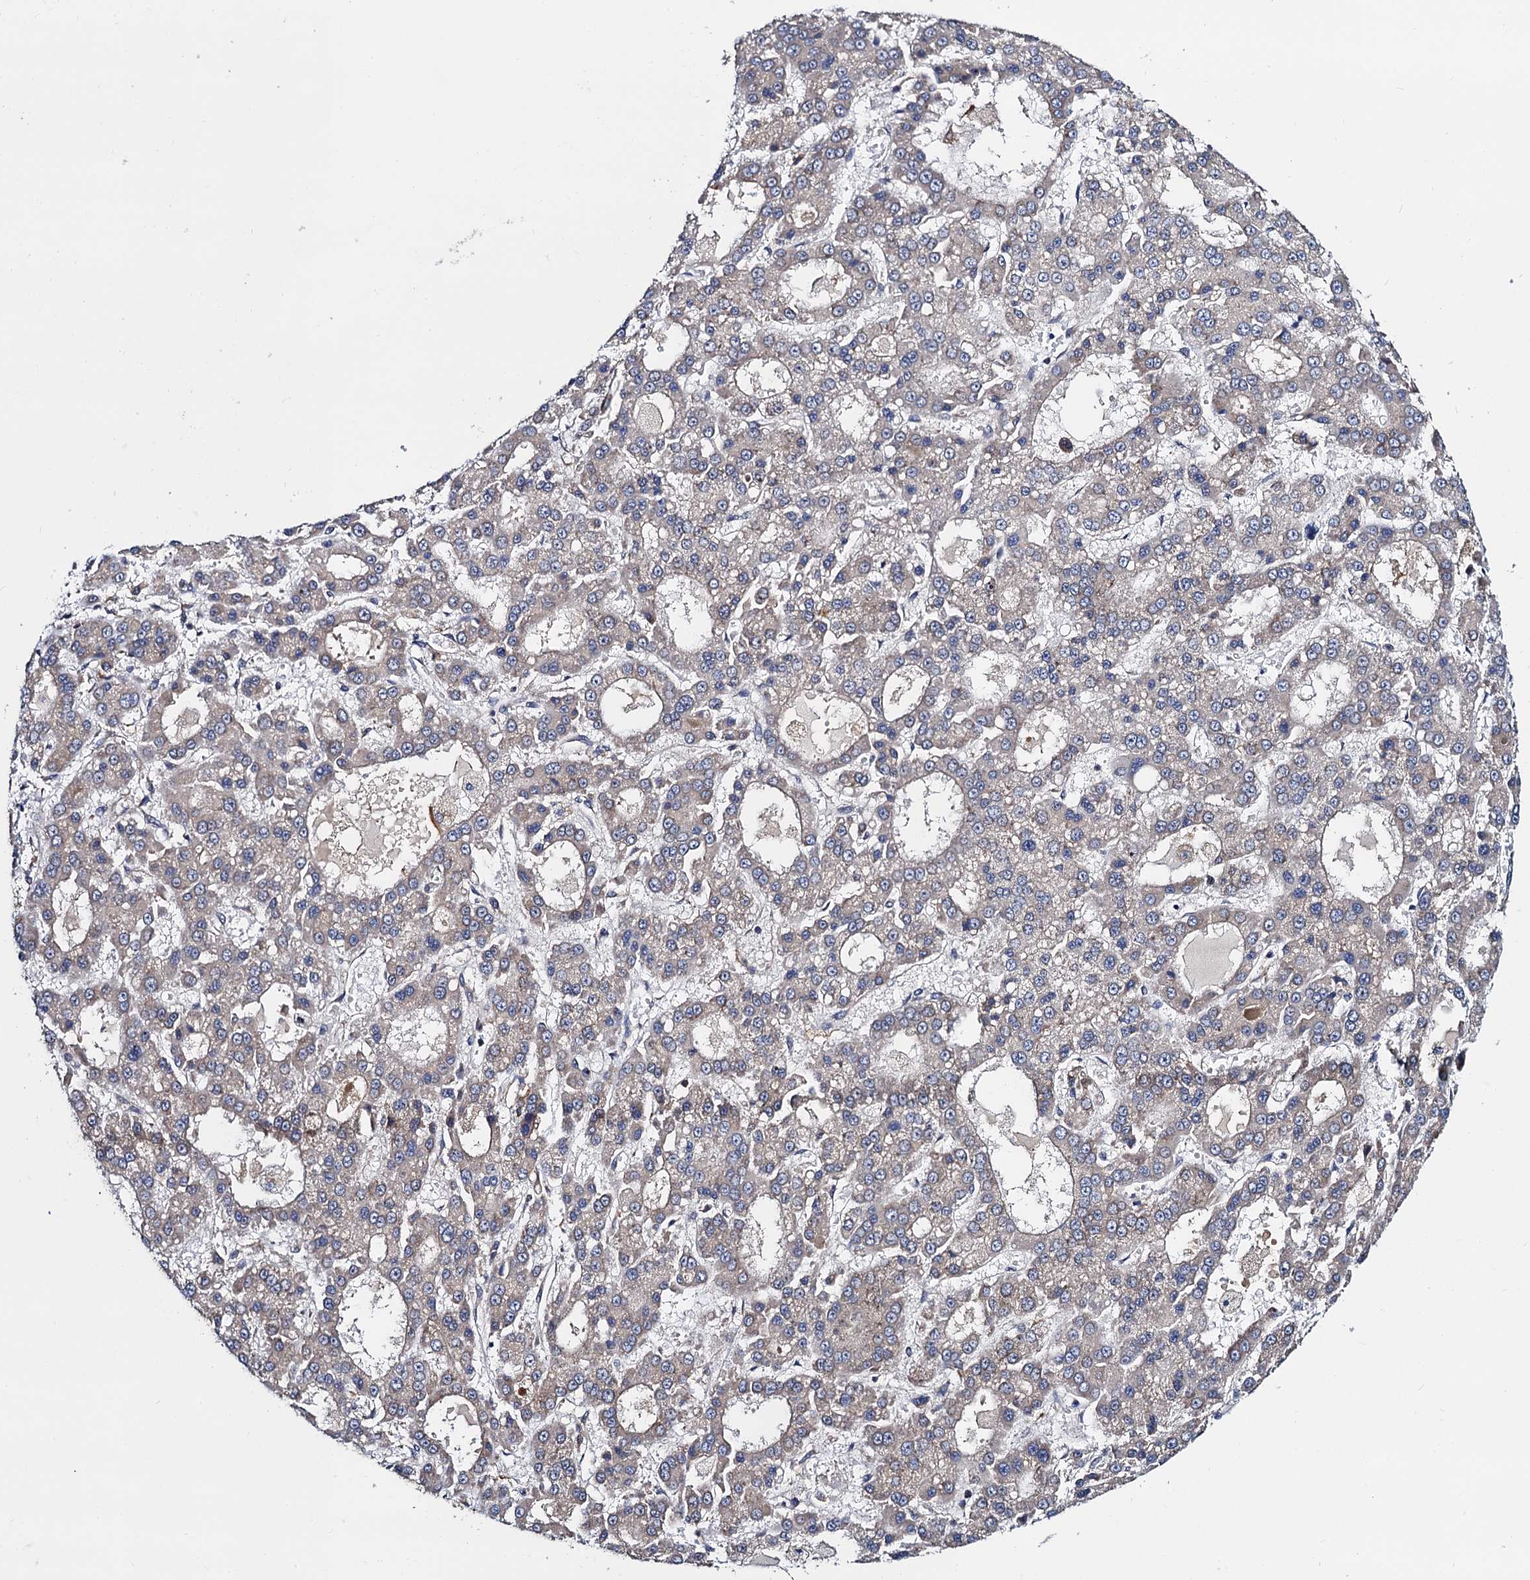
{"staining": {"intensity": "weak", "quantity": "<25%", "location": "cytoplasmic/membranous"}, "tissue": "liver cancer", "cell_type": "Tumor cells", "image_type": "cancer", "snomed": [{"axis": "morphology", "description": "Carcinoma, Hepatocellular, NOS"}, {"axis": "topography", "description": "Liver"}], "caption": "Micrograph shows no protein staining in tumor cells of liver cancer (hepatocellular carcinoma) tissue.", "gene": "PGLS", "patient": {"sex": "male", "age": 70}}